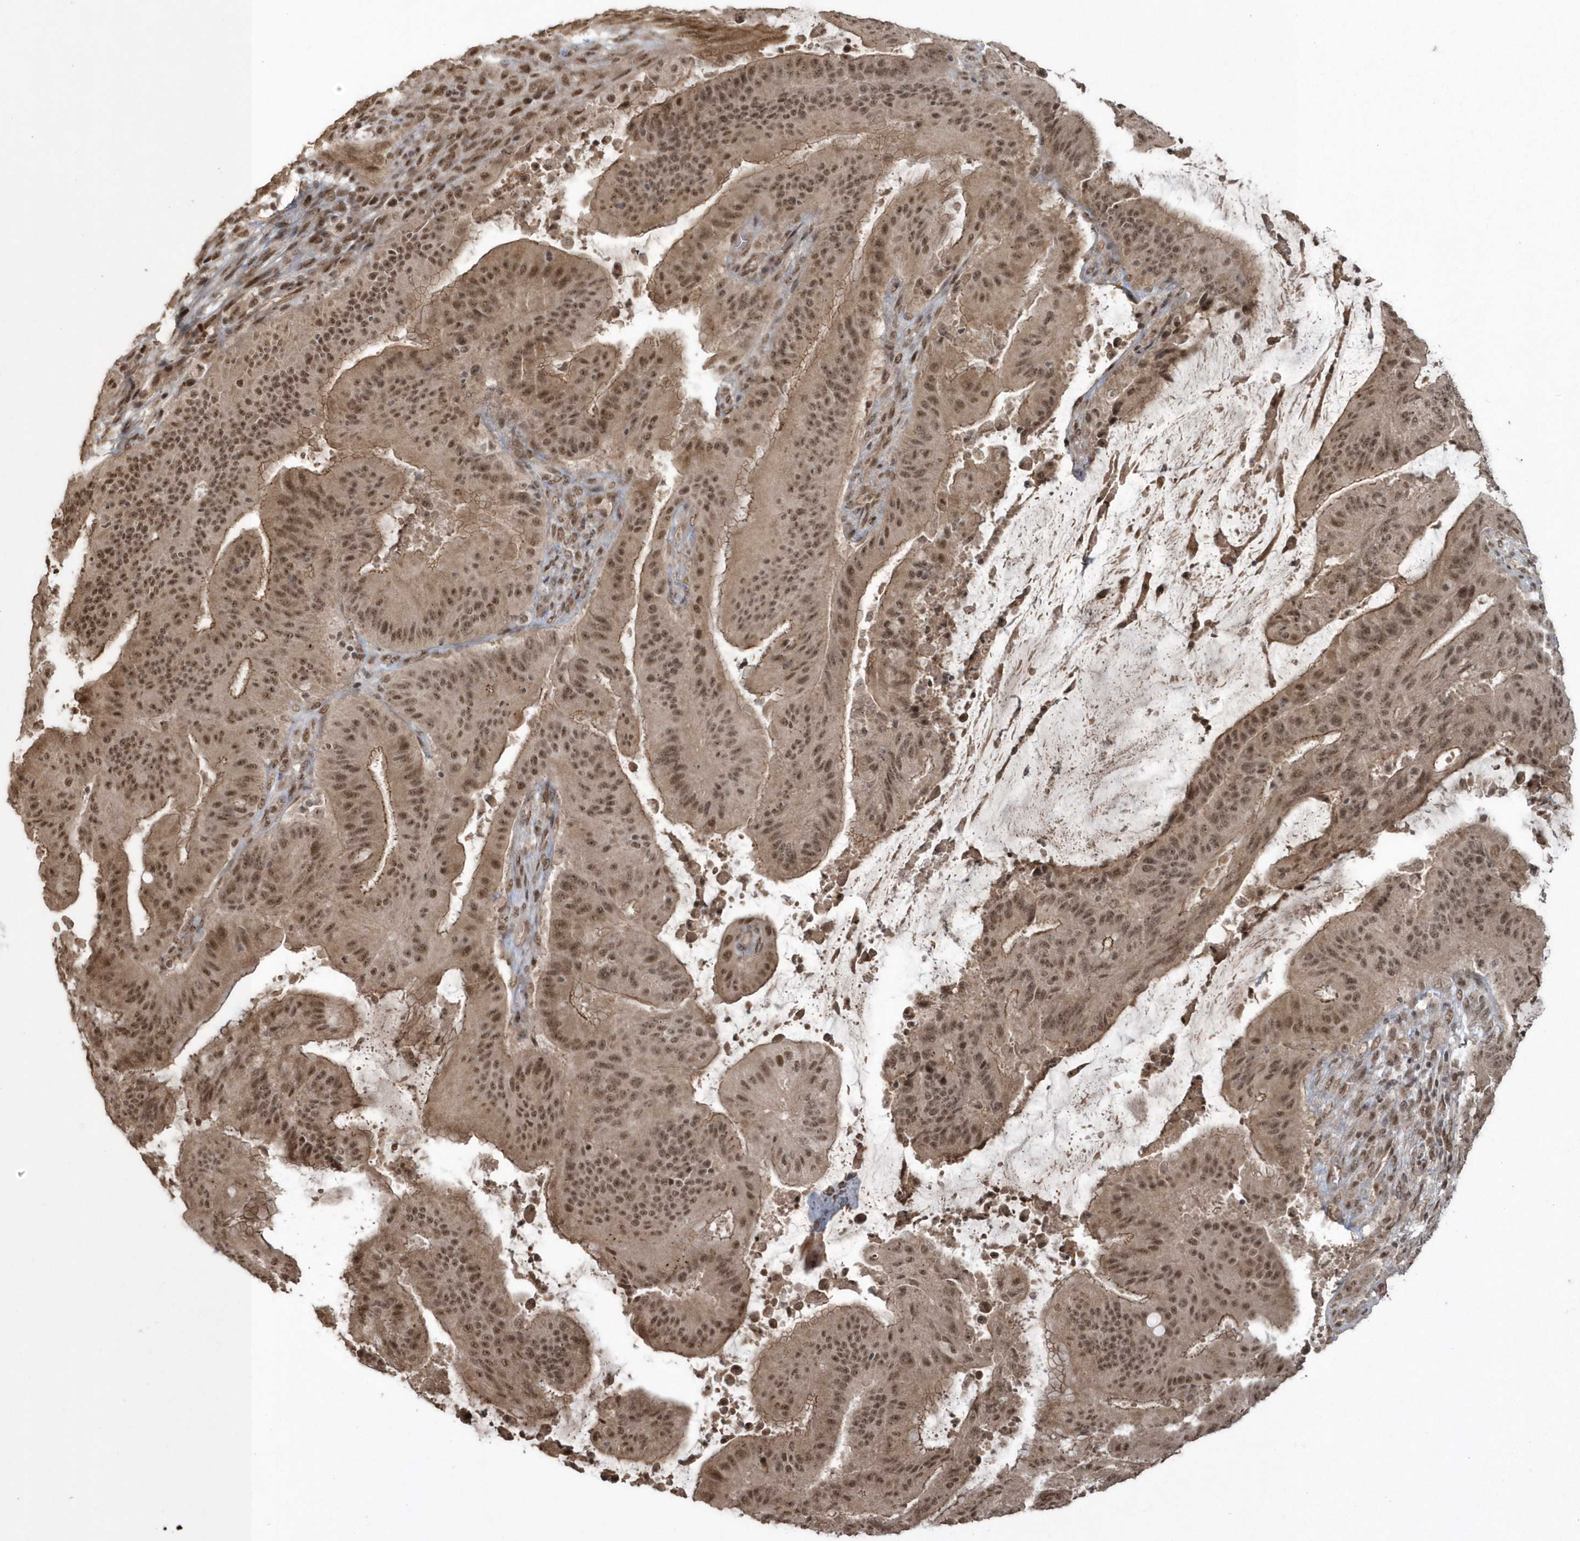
{"staining": {"intensity": "moderate", "quantity": ">75%", "location": "cytoplasmic/membranous,nuclear"}, "tissue": "liver cancer", "cell_type": "Tumor cells", "image_type": "cancer", "snomed": [{"axis": "morphology", "description": "Normal tissue, NOS"}, {"axis": "morphology", "description": "Cholangiocarcinoma"}, {"axis": "topography", "description": "Liver"}, {"axis": "topography", "description": "Peripheral nerve tissue"}], "caption": "Human liver cancer stained with a protein marker demonstrates moderate staining in tumor cells.", "gene": "EPB41L4A", "patient": {"sex": "female", "age": 73}}